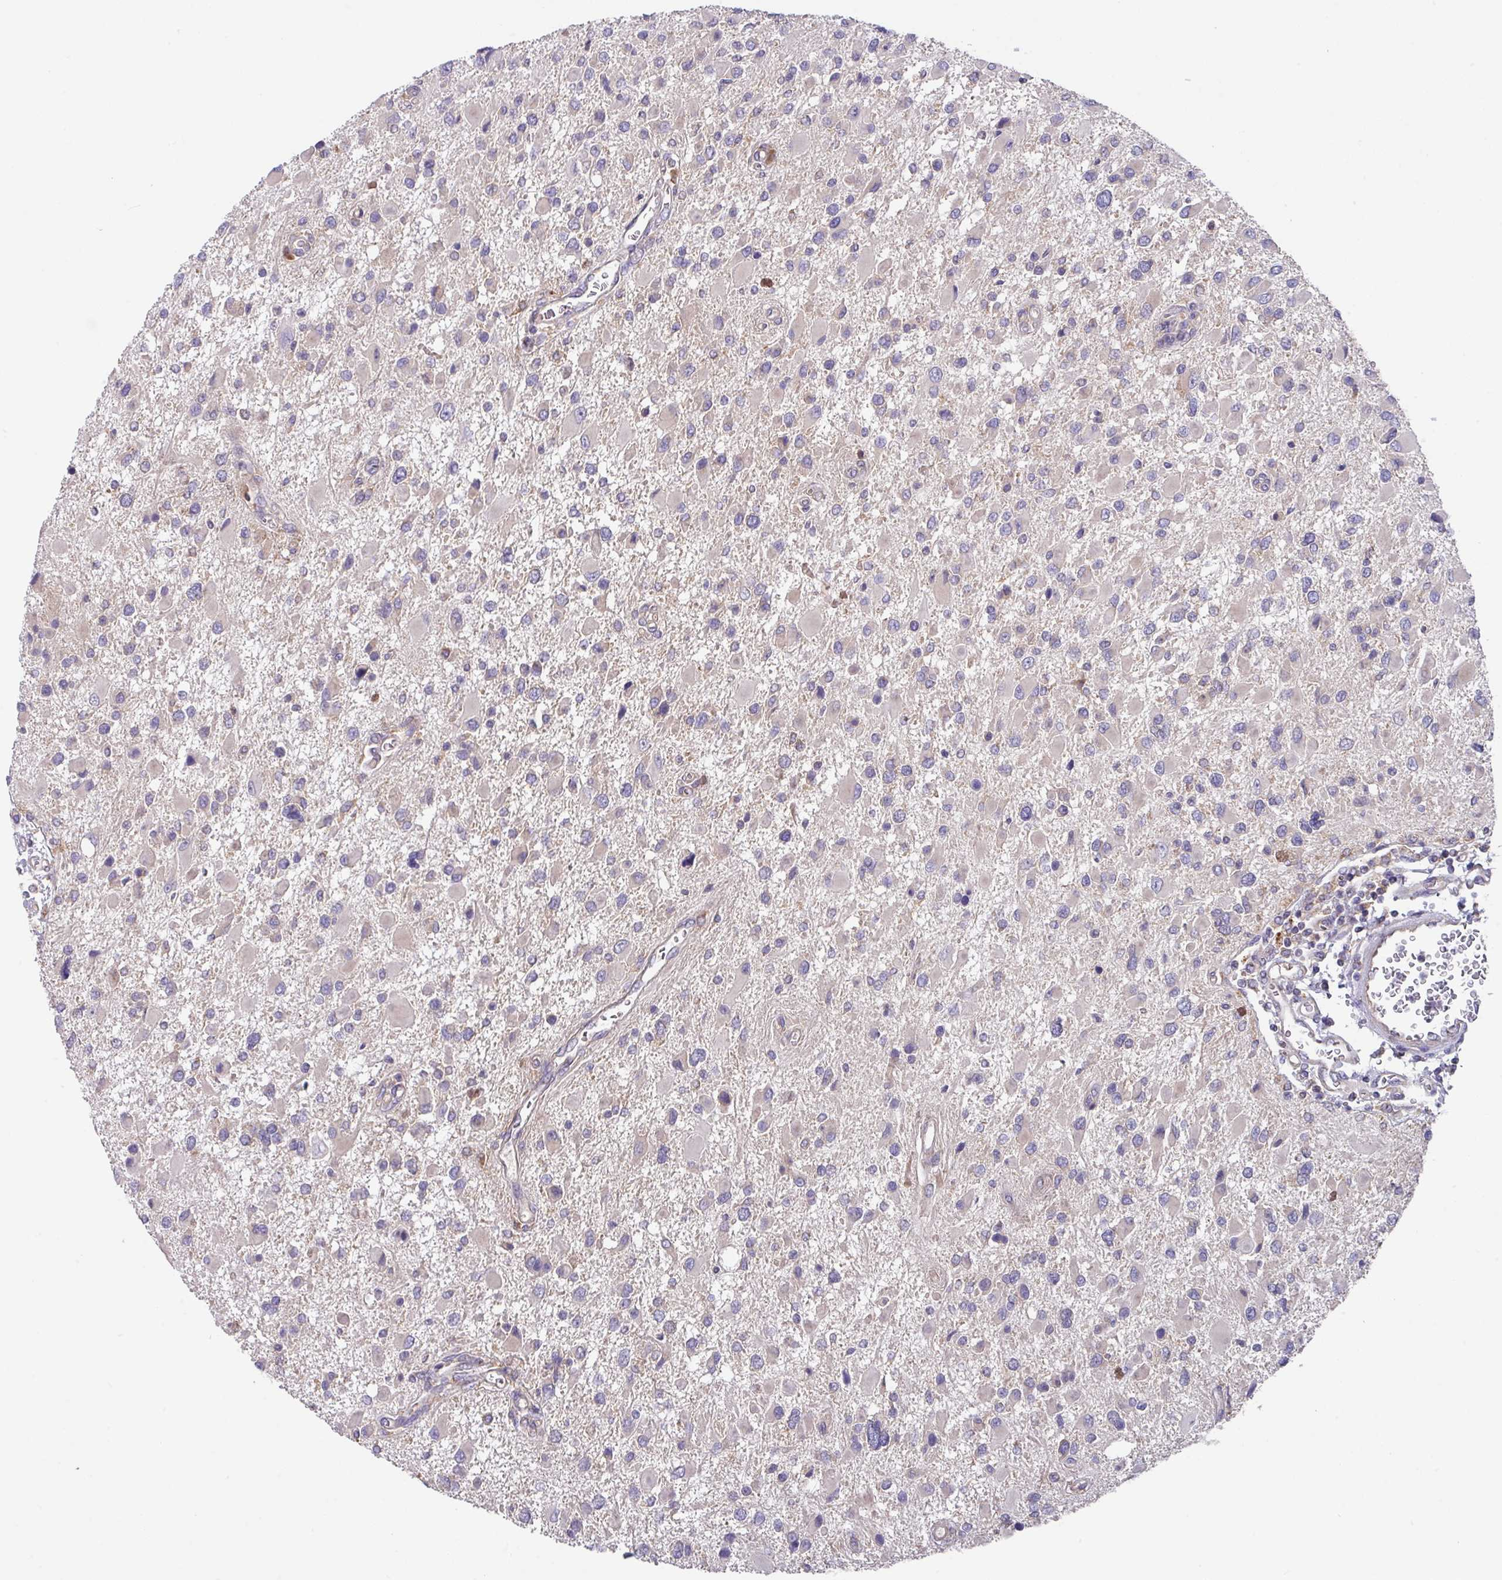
{"staining": {"intensity": "negative", "quantity": "none", "location": "none"}, "tissue": "glioma", "cell_type": "Tumor cells", "image_type": "cancer", "snomed": [{"axis": "morphology", "description": "Glioma, malignant, High grade"}, {"axis": "topography", "description": "Brain"}], "caption": "Immunohistochemical staining of malignant high-grade glioma demonstrates no significant staining in tumor cells.", "gene": "EIF4B", "patient": {"sex": "male", "age": 53}}